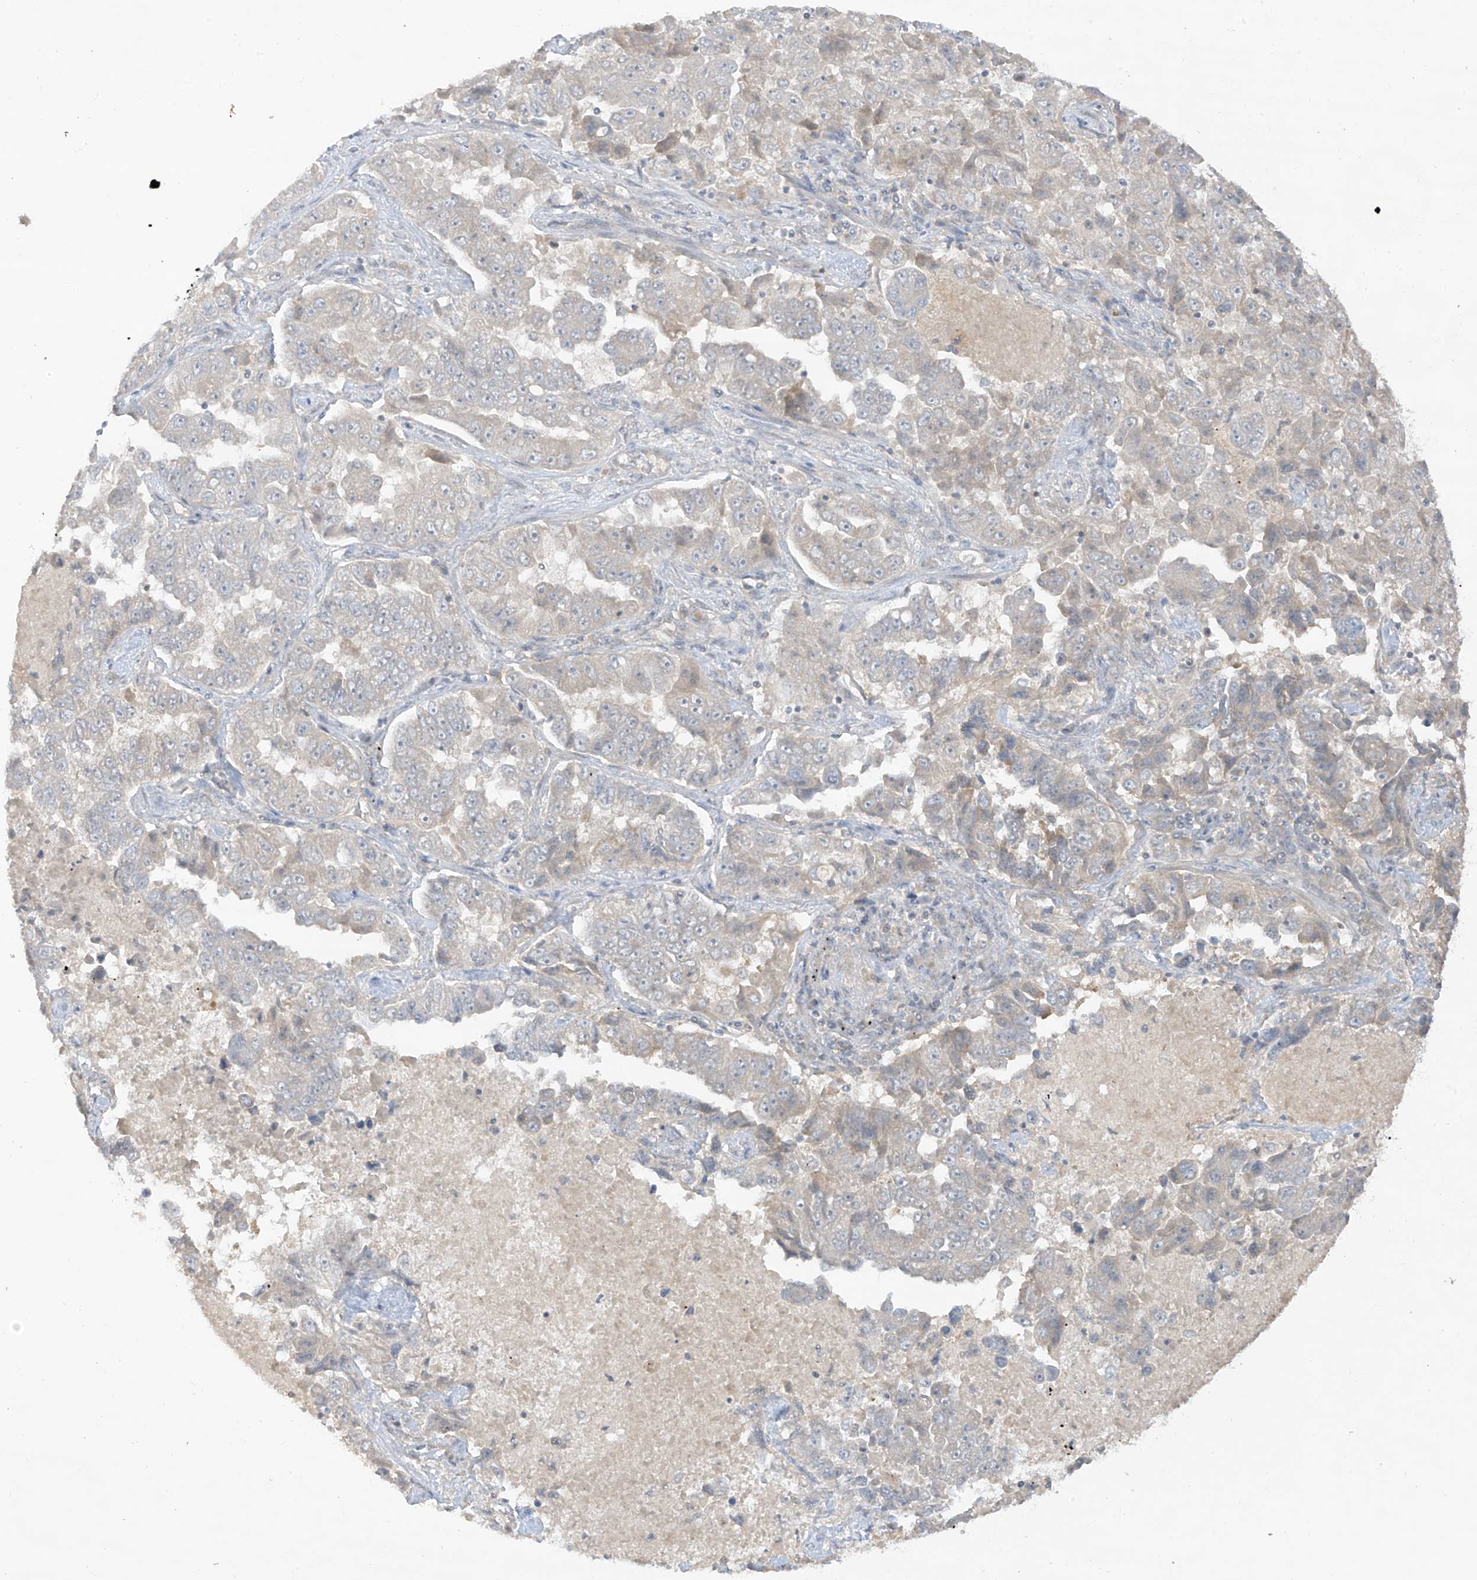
{"staining": {"intensity": "negative", "quantity": "none", "location": "none"}, "tissue": "lung cancer", "cell_type": "Tumor cells", "image_type": "cancer", "snomed": [{"axis": "morphology", "description": "Adenocarcinoma, NOS"}, {"axis": "topography", "description": "Lung"}], "caption": "DAB immunohistochemical staining of lung cancer displays no significant expression in tumor cells. The staining is performed using DAB (3,3'-diaminobenzidine) brown chromogen with nuclei counter-stained in using hematoxylin.", "gene": "ANGEL2", "patient": {"sex": "female", "age": 51}}